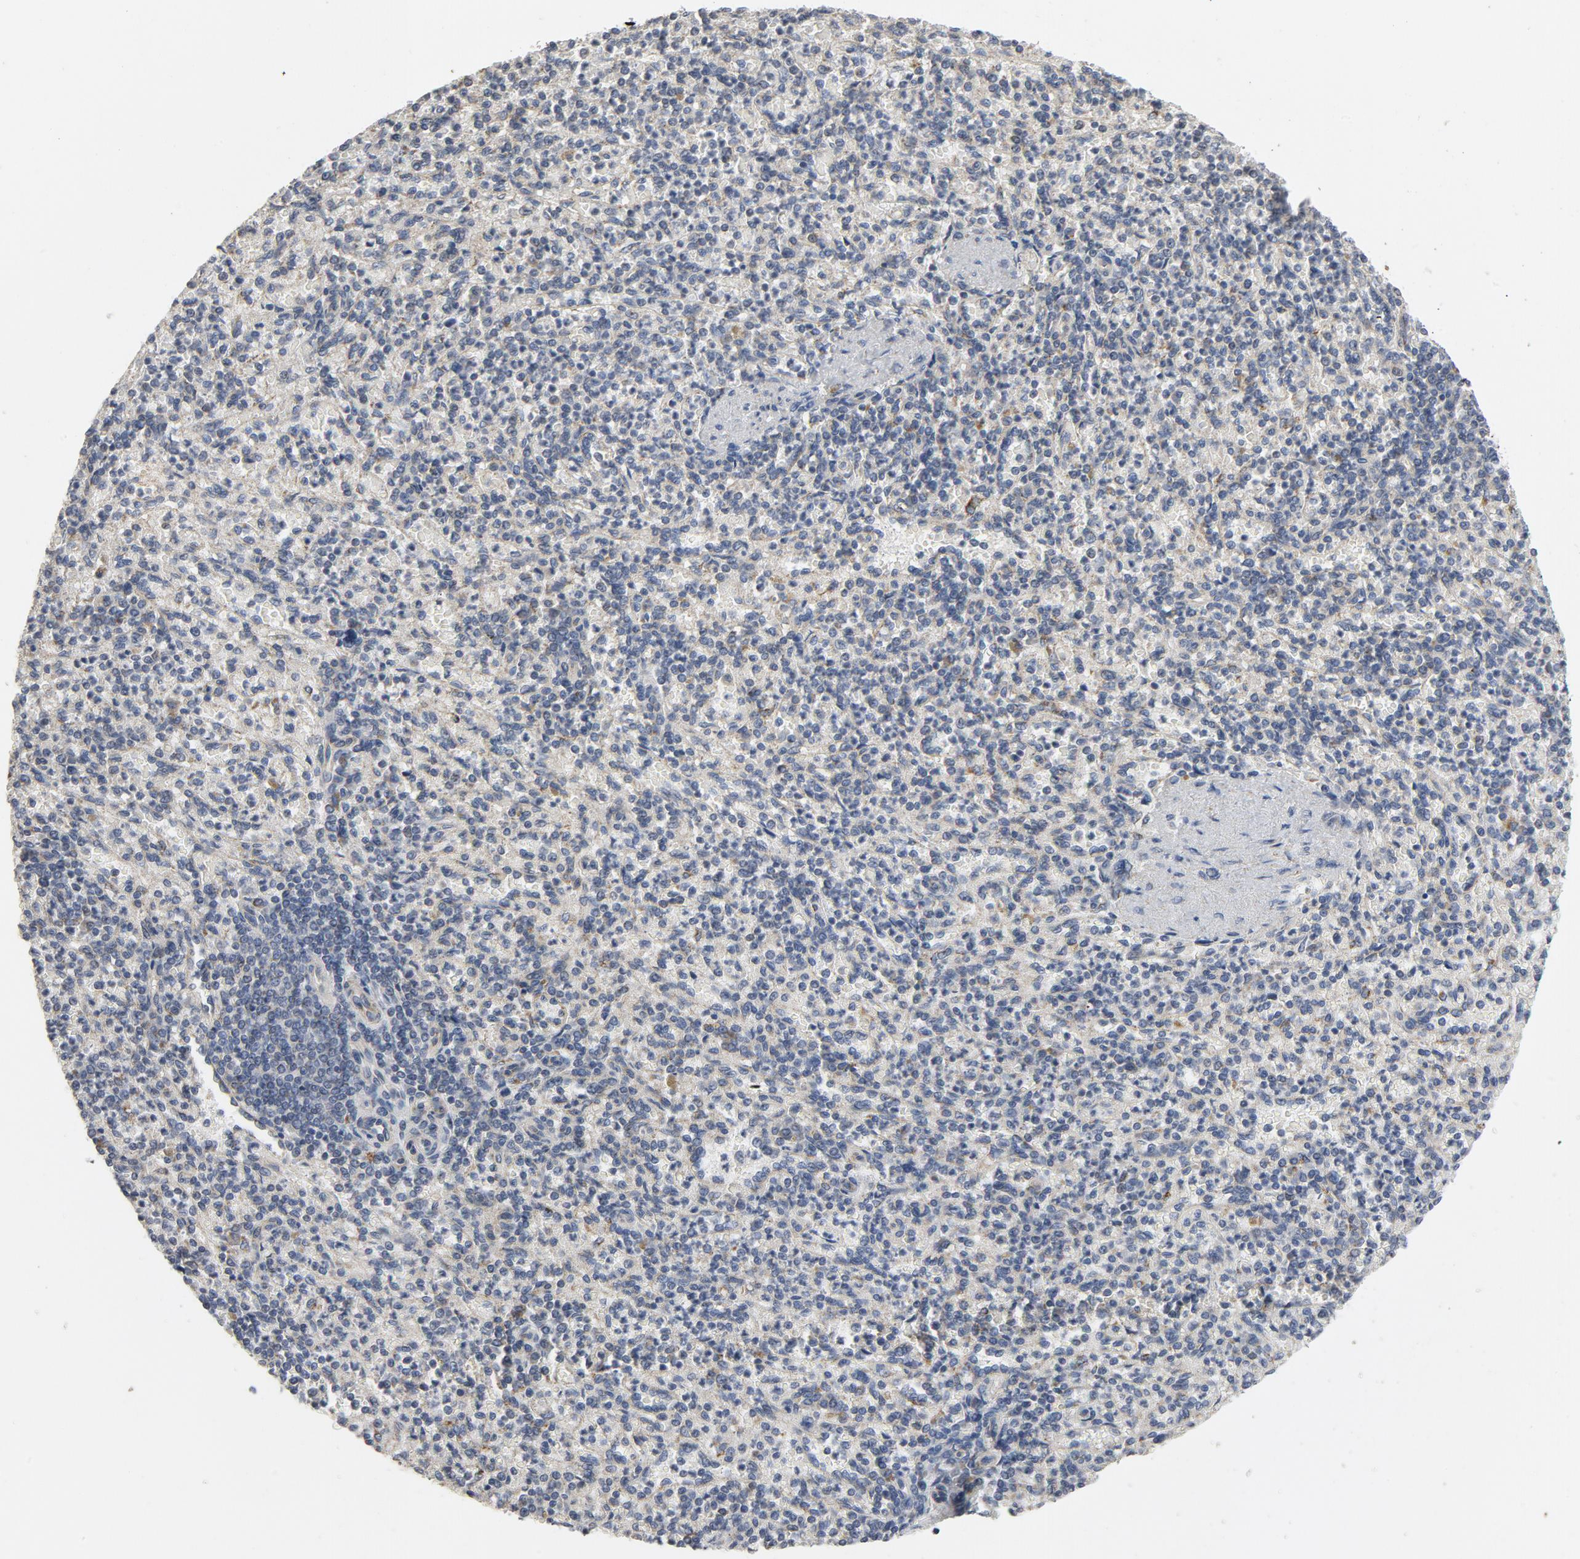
{"staining": {"intensity": "moderate", "quantity": "<25%", "location": "cytoplasmic/membranous"}, "tissue": "spleen", "cell_type": "Cells in red pulp", "image_type": "normal", "snomed": [{"axis": "morphology", "description": "Normal tissue, NOS"}, {"axis": "topography", "description": "Spleen"}], "caption": "An immunohistochemistry (IHC) image of normal tissue is shown. Protein staining in brown labels moderate cytoplasmic/membranous positivity in spleen within cells in red pulp.", "gene": "C14orf119", "patient": {"sex": "female", "age": 74}}